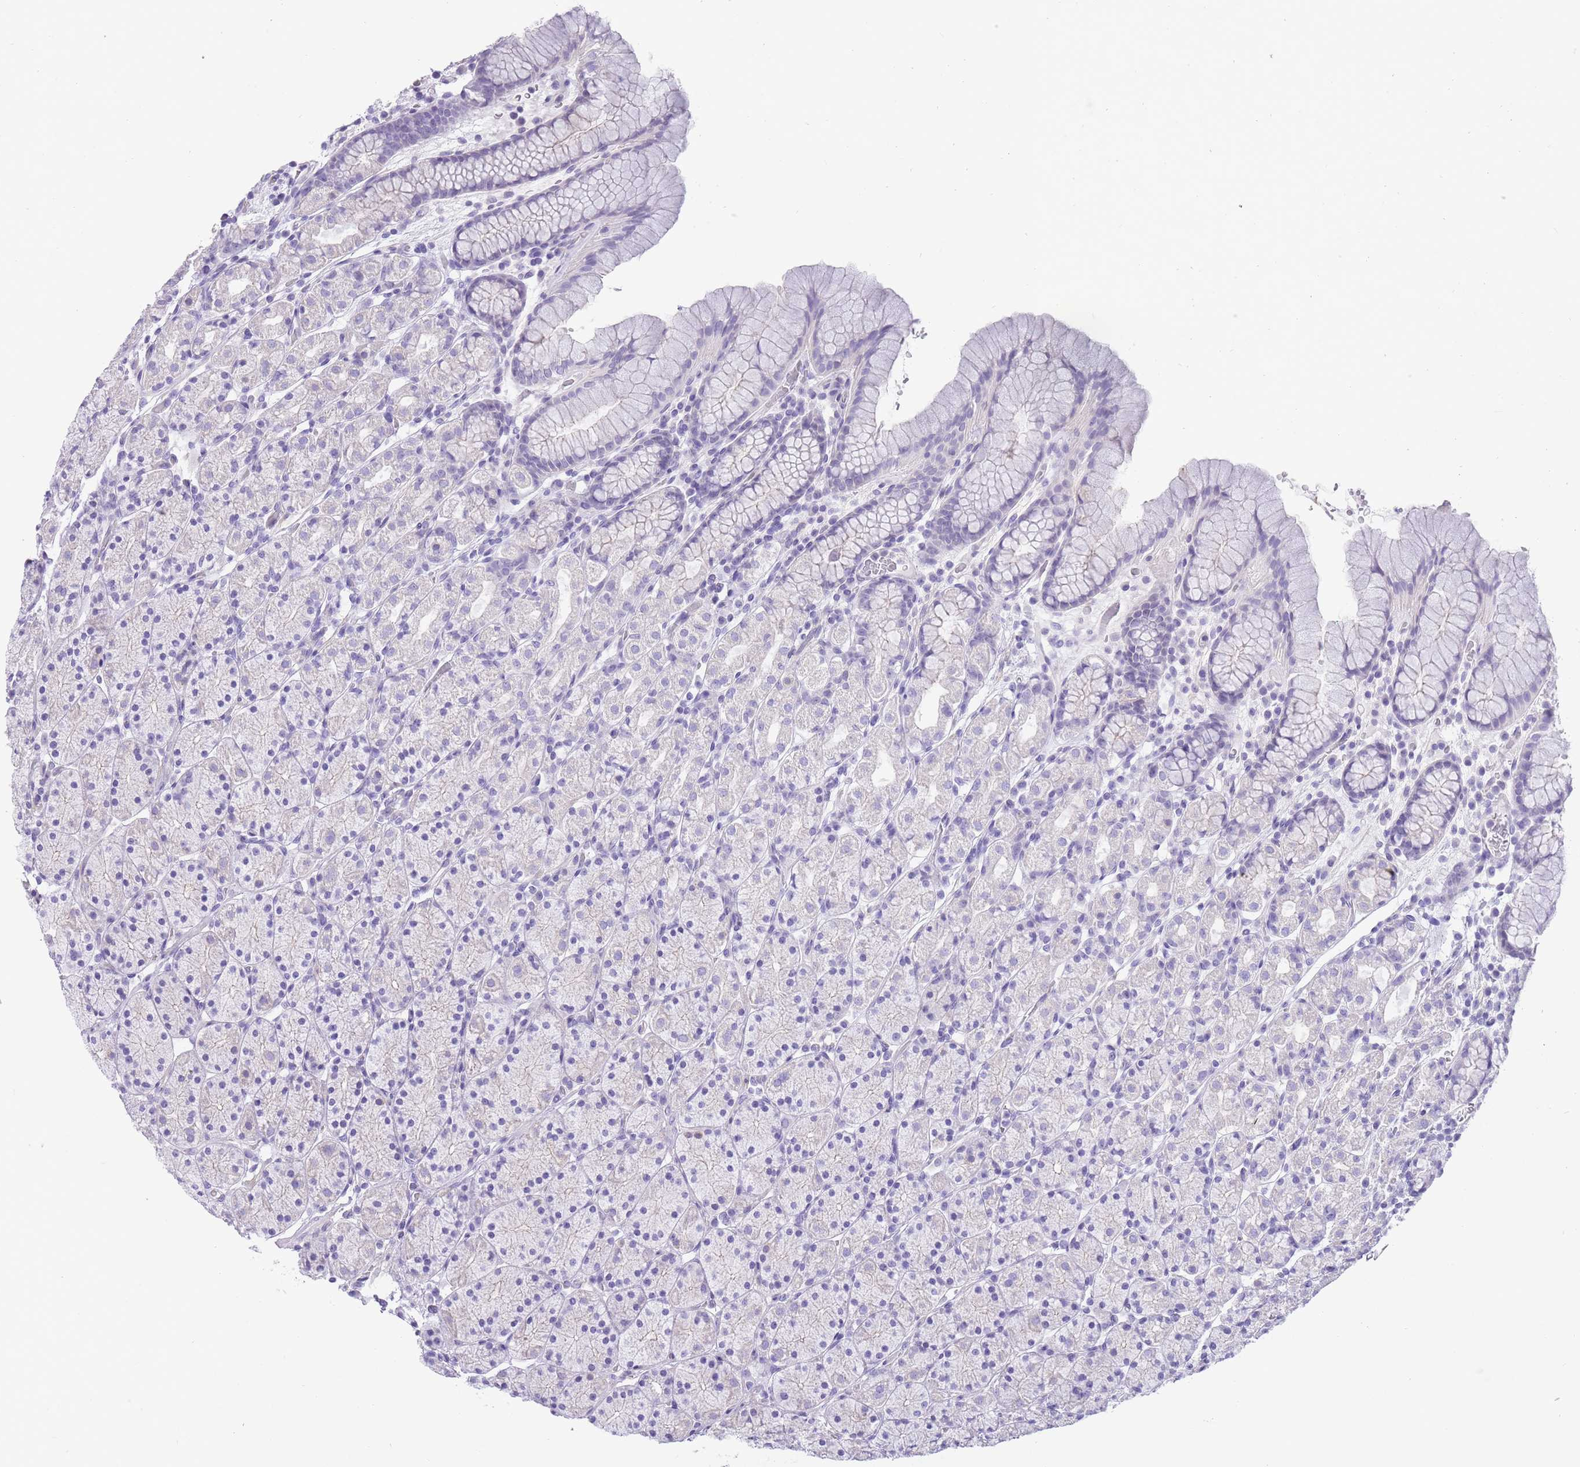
{"staining": {"intensity": "negative", "quantity": "none", "location": "none"}, "tissue": "stomach", "cell_type": "Glandular cells", "image_type": "normal", "snomed": [{"axis": "morphology", "description": "Normal tissue, NOS"}, {"axis": "topography", "description": "Stomach, upper"}, {"axis": "topography", "description": "Stomach"}], "caption": "Glandular cells show no significant protein positivity in unremarkable stomach. The staining was performed using DAB to visualize the protein expression in brown, while the nuclei were stained in blue with hematoxylin (Magnification: 20x).", "gene": "OR11H12", "patient": {"sex": "male", "age": 62}}